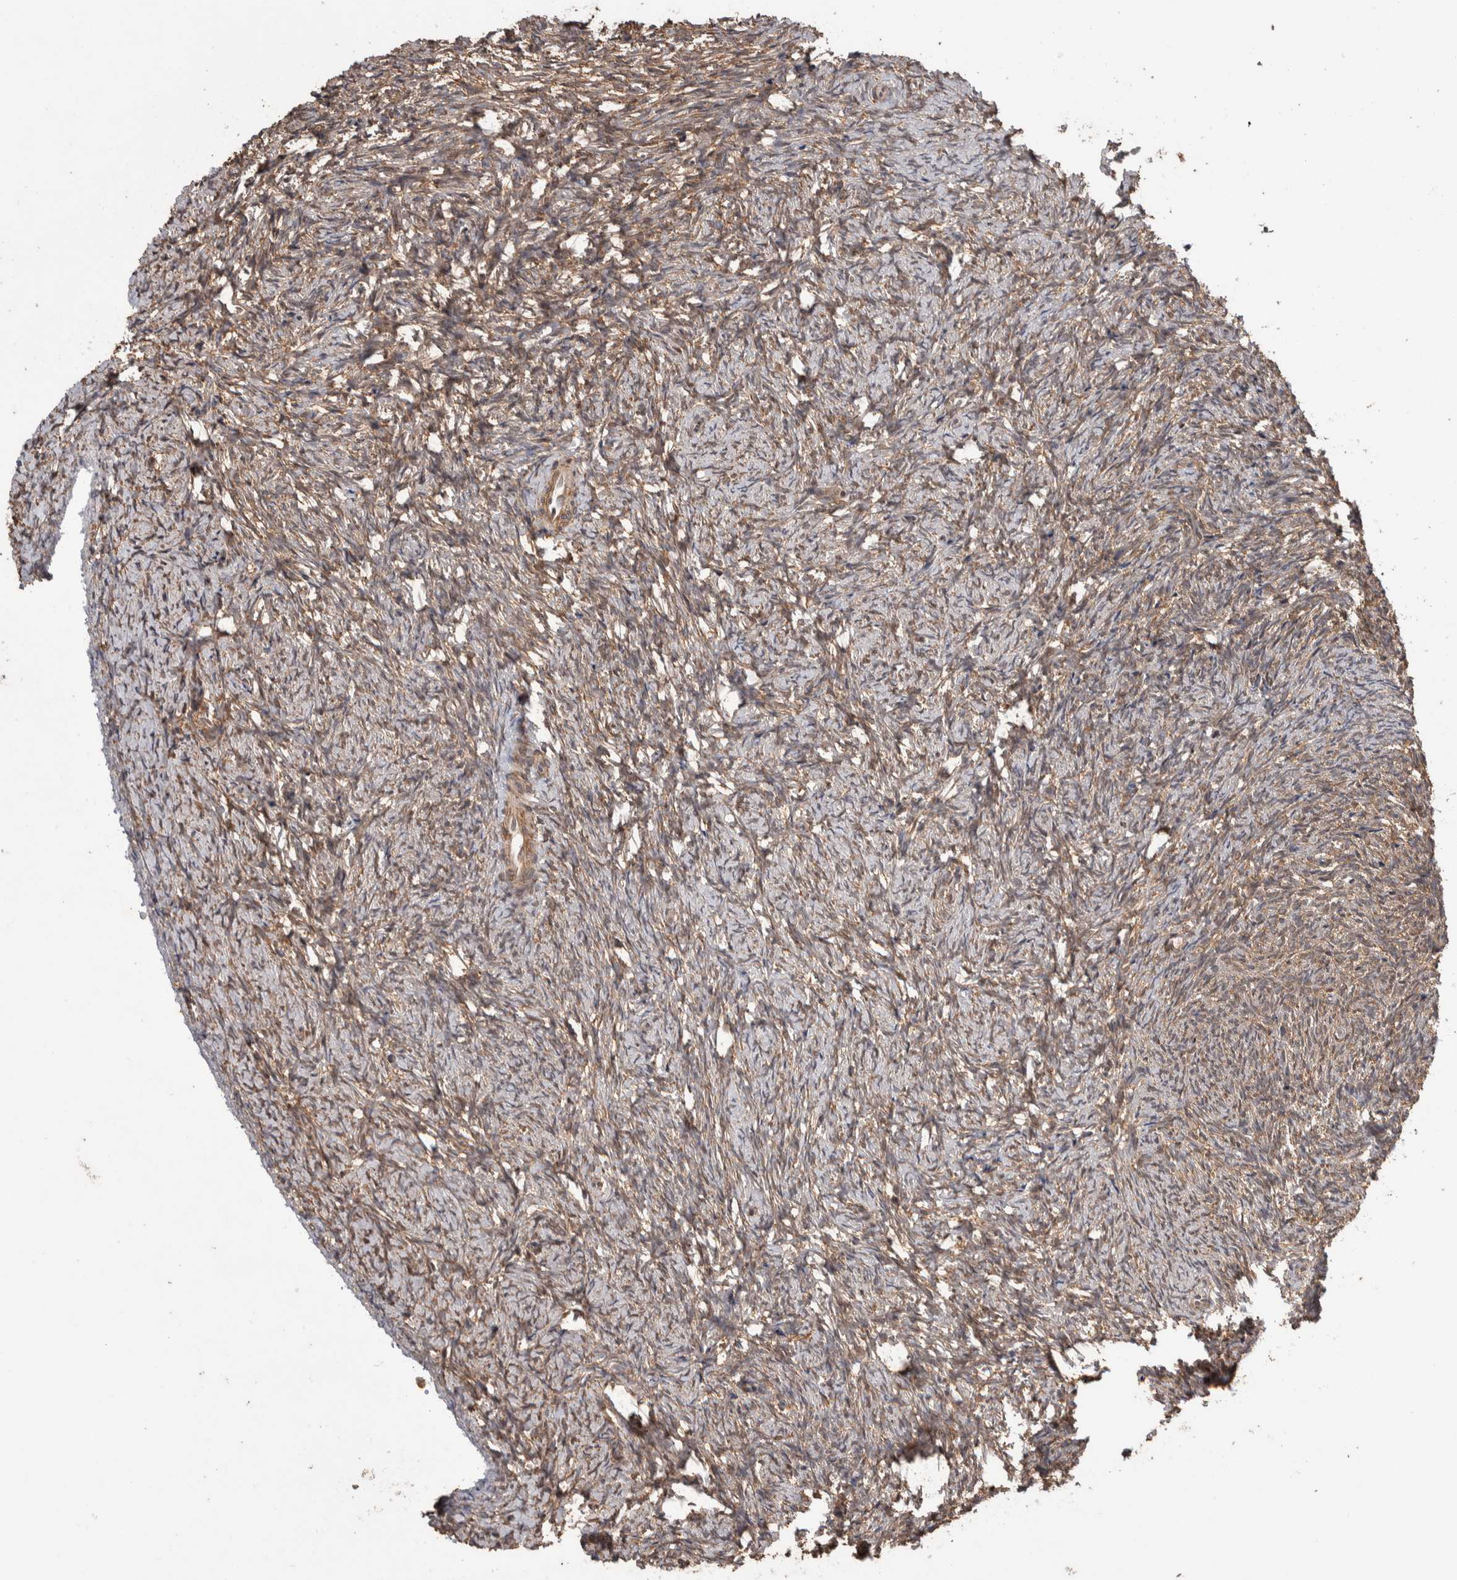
{"staining": {"intensity": "moderate", "quantity": ">75%", "location": "cytoplasmic/membranous"}, "tissue": "ovary", "cell_type": "Follicle cells", "image_type": "normal", "snomed": [{"axis": "morphology", "description": "Normal tissue, NOS"}, {"axis": "topography", "description": "Ovary"}], "caption": "High-power microscopy captured an IHC histopathology image of normal ovary, revealing moderate cytoplasmic/membranous staining in approximately >75% of follicle cells.", "gene": "DVL2", "patient": {"sex": "female", "age": 41}}